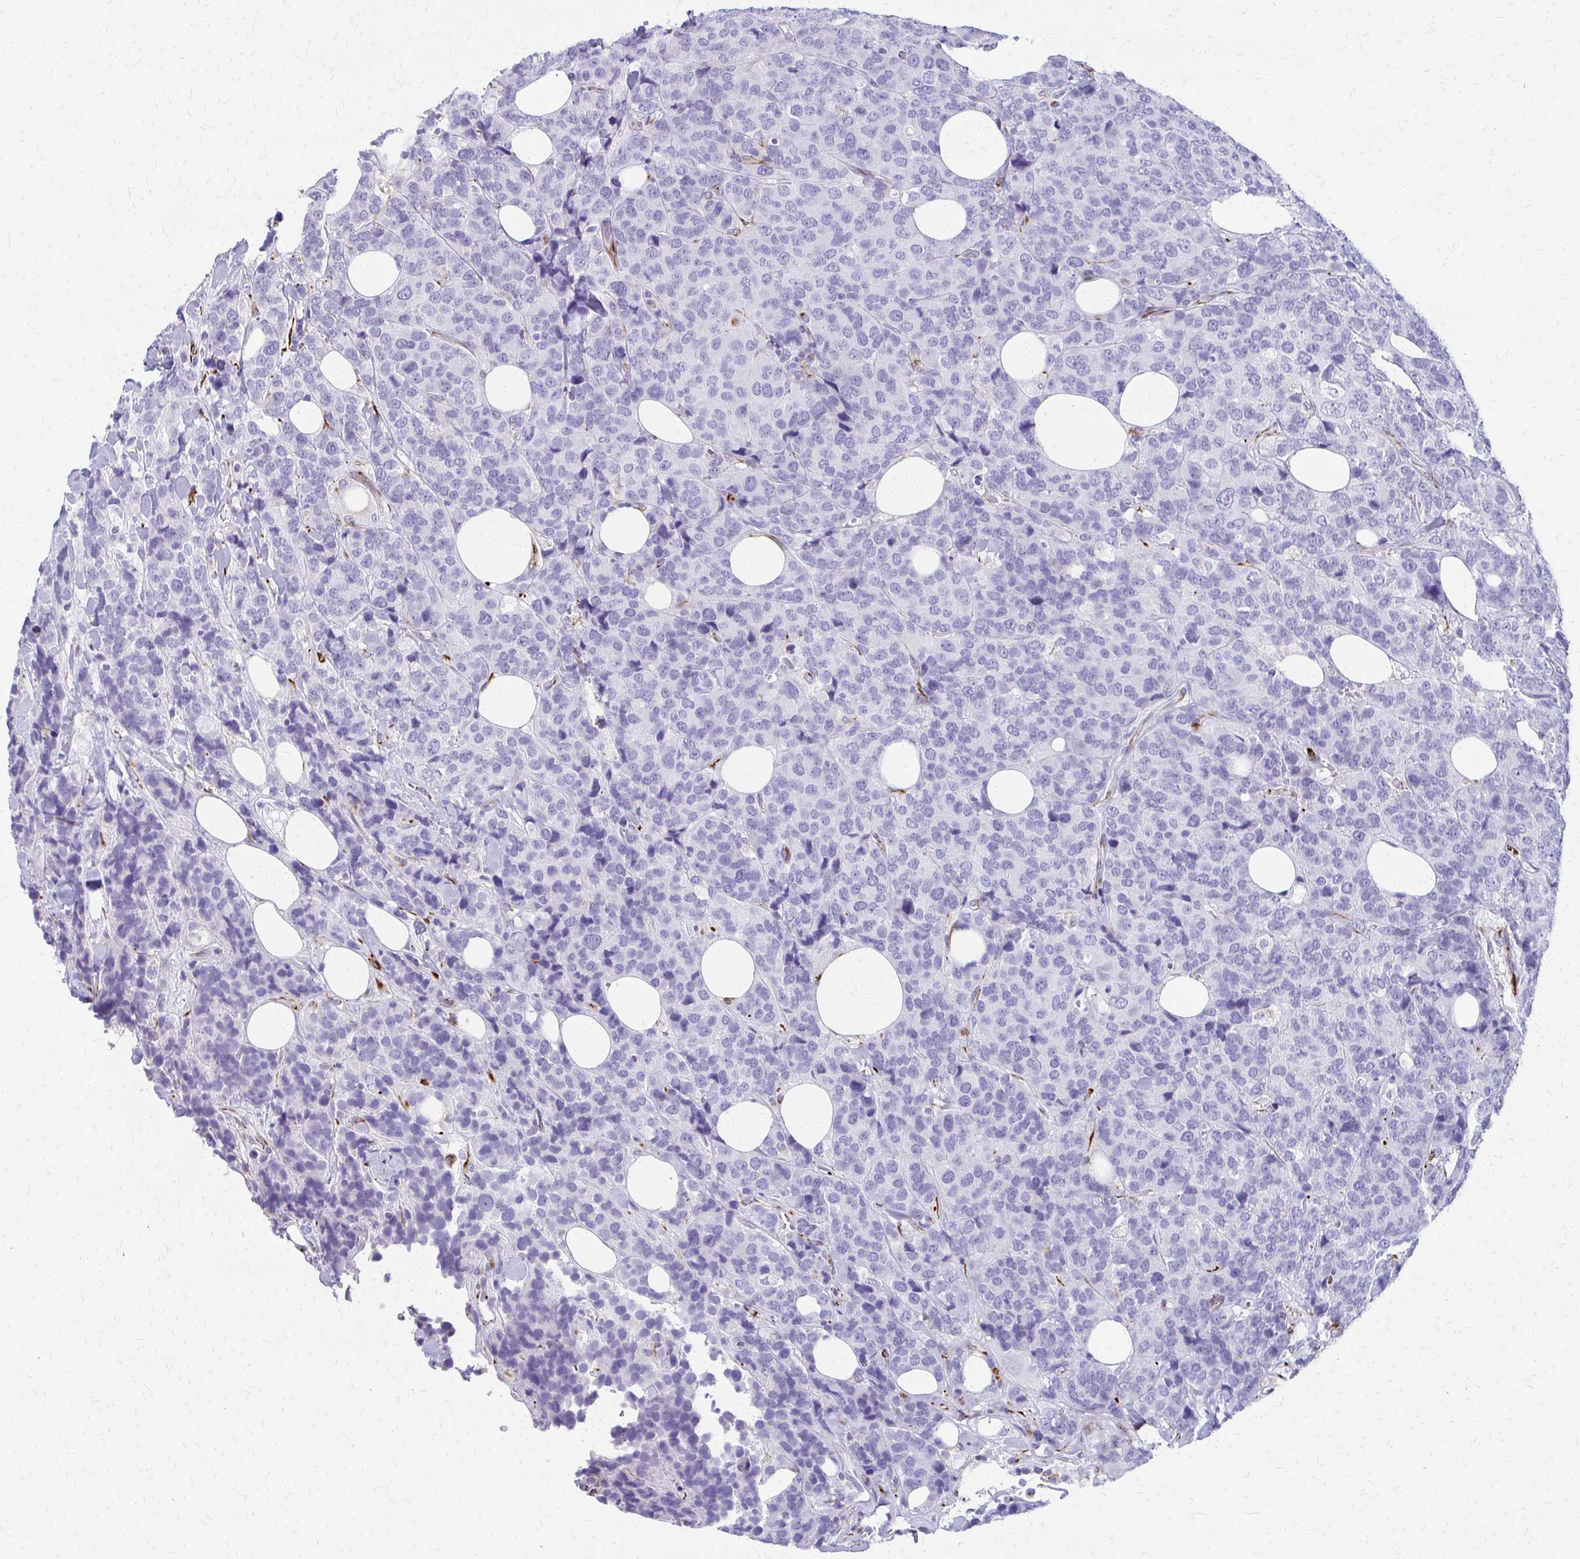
{"staining": {"intensity": "negative", "quantity": "none", "location": "none"}, "tissue": "breast cancer", "cell_type": "Tumor cells", "image_type": "cancer", "snomed": [{"axis": "morphology", "description": "Lobular carcinoma"}, {"axis": "topography", "description": "Breast"}], "caption": "DAB (3,3'-diaminobenzidine) immunohistochemical staining of breast cancer reveals no significant staining in tumor cells.", "gene": "TRIM6", "patient": {"sex": "female", "age": 59}}